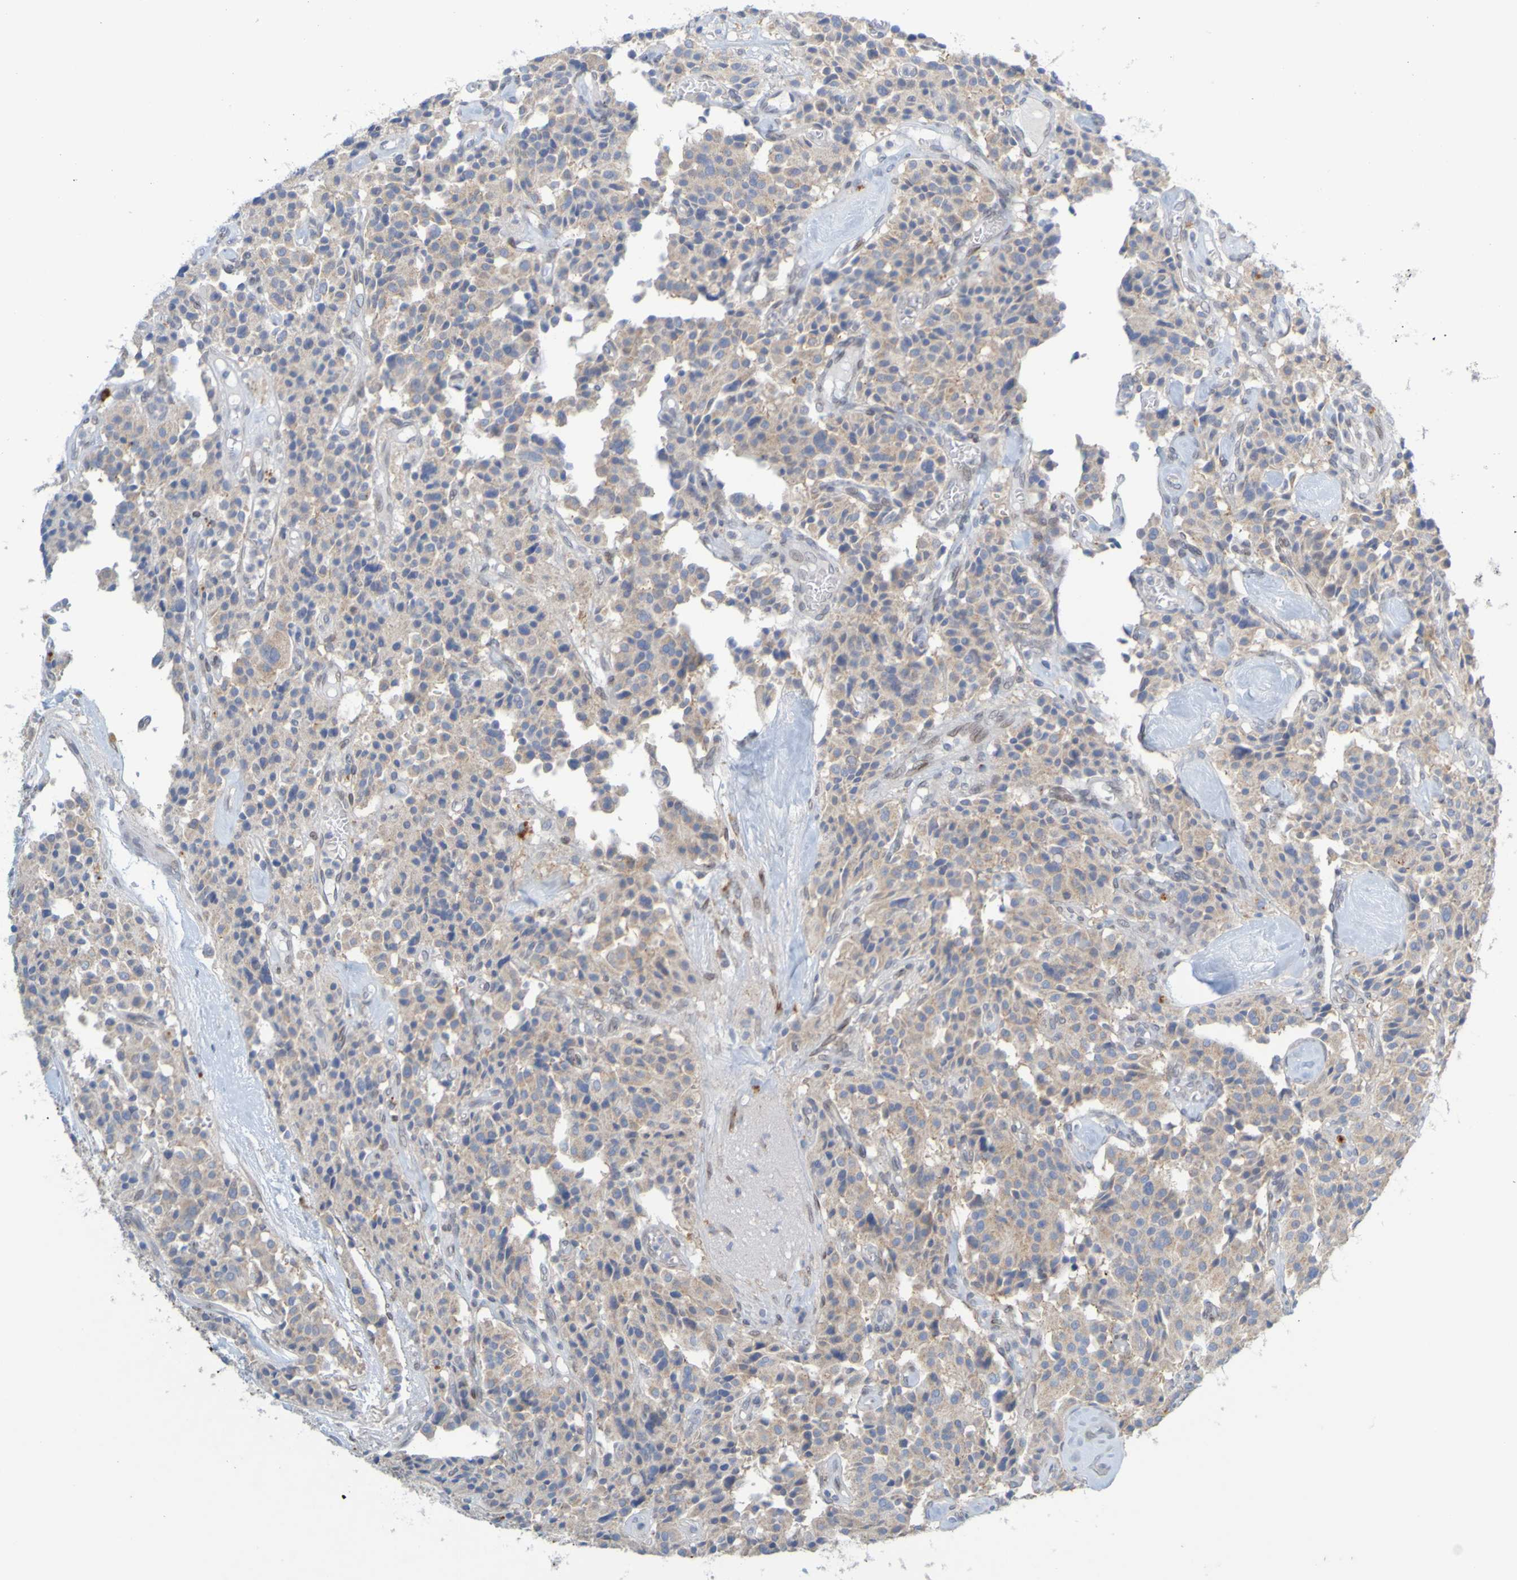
{"staining": {"intensity": "weak", "quantity": ">75%", "location": "cytoplasmic/membranous"}, "tissue": "carcinoid", "cell_type": "Tumor cells", "image_type": "cancer", "snomed": [{"axis": "morphology", "description": "Carcinoid, malignant, NOS"}, {"axis": "topography", "description": "Lung"}], "caption": "The image shows staining of carcinoid, revealing weak cytoplasmic/membranous protein expression (brown color) within tumor cells.", "gene": "MAG", "patient": {"sex": "male", "age": 30}}